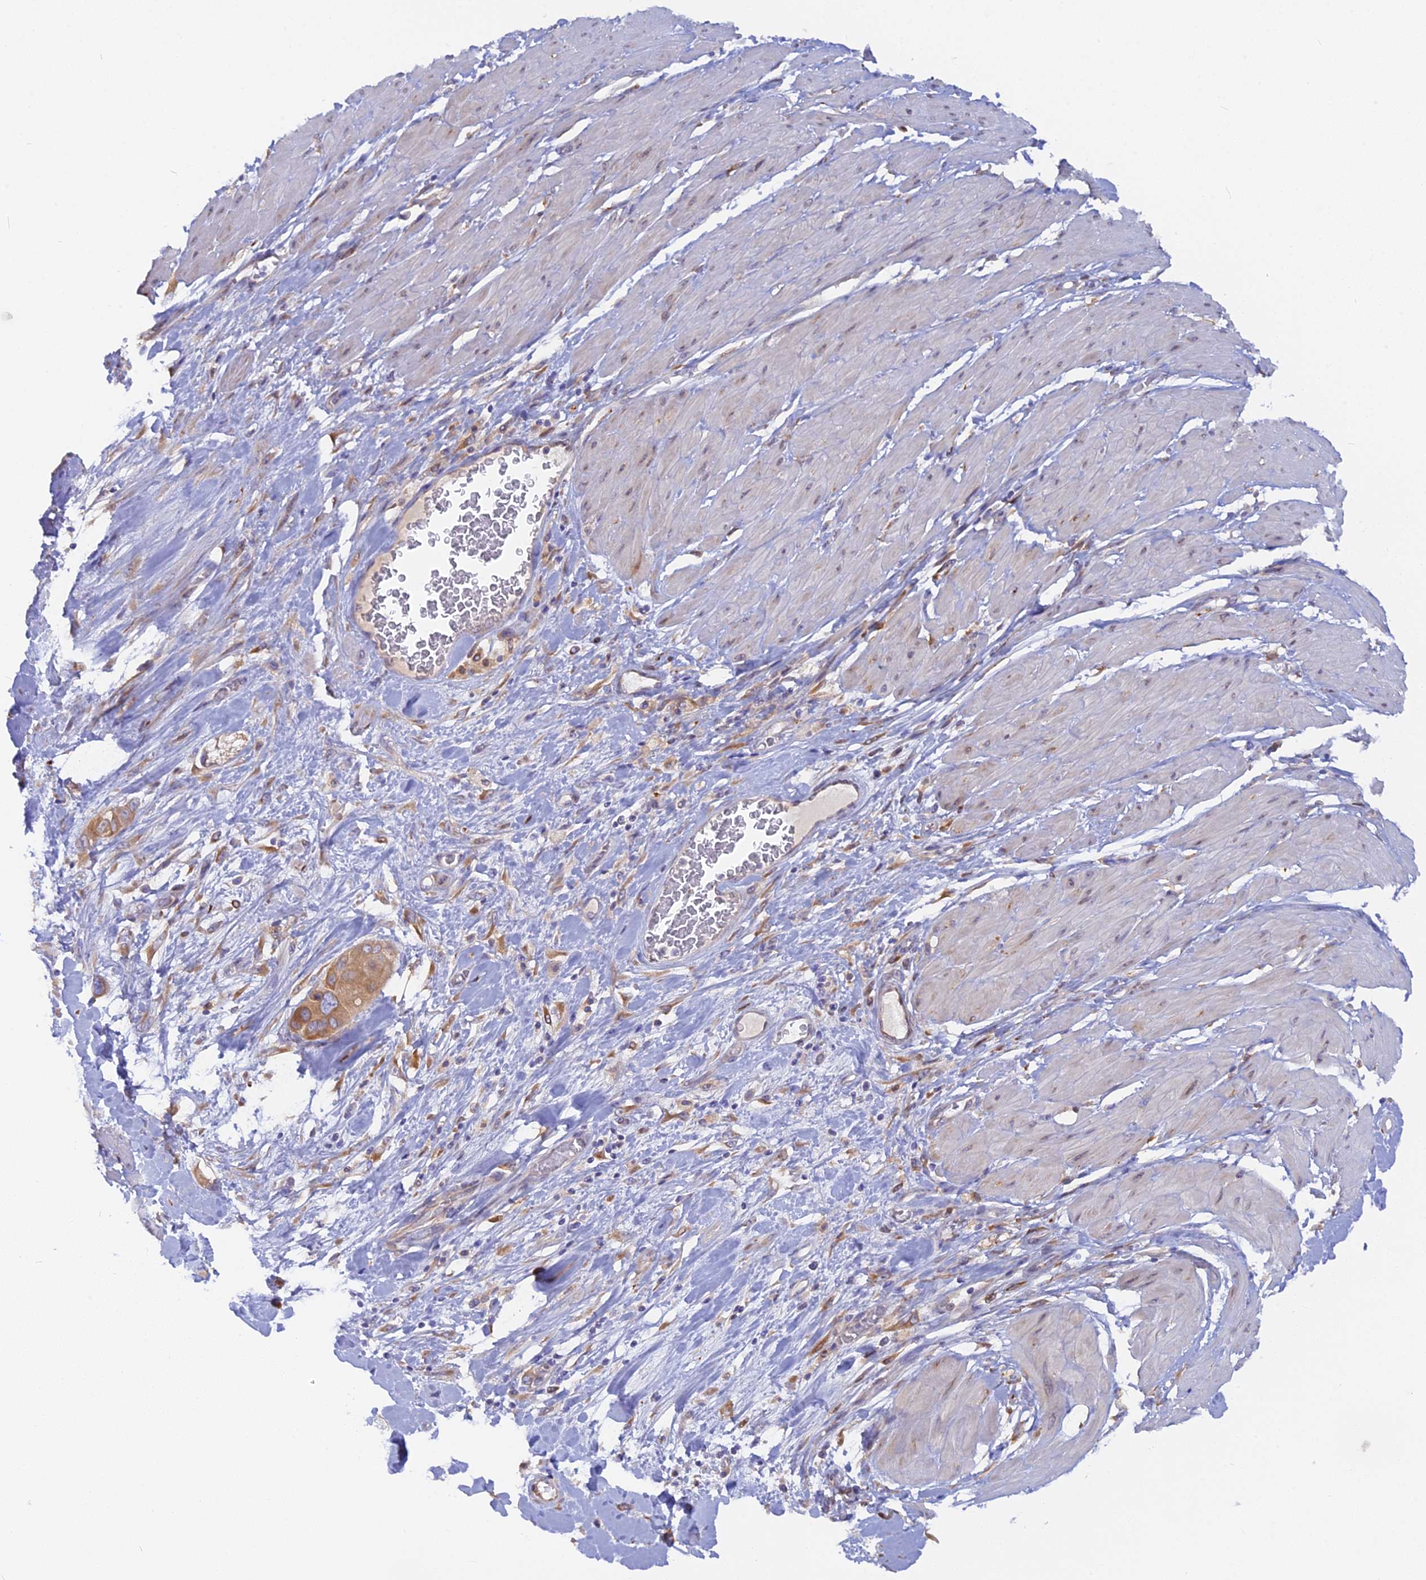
{"staining": {"intensity": "moderate", "quantity": ">75%", "location": "cytoplasmic/membranous"}, "tissue": "pancreatic cancer", "cell_type": "Tumor cells", "image_type": "cancer", "snomed": [{"axis": "morphology", "description": "Adenocarcinoma, NOS"}, {"axis": "topography", "description": "Pancreas"}], "caption": "Immunohistochemistry staining of pancreatic cancer, which demonstrates medium levels of moderate cytoplasmic/membranous staining in about >75% of tumor cells indicating moderate cytoplasmic/membranous protein expression. The staining was performed using DAB (brown) for protein detection and nuclei were counterstained in hematoxylin (blue).", "gene": "TLCD1", "patient": {"sex": "male", "age": 68}}